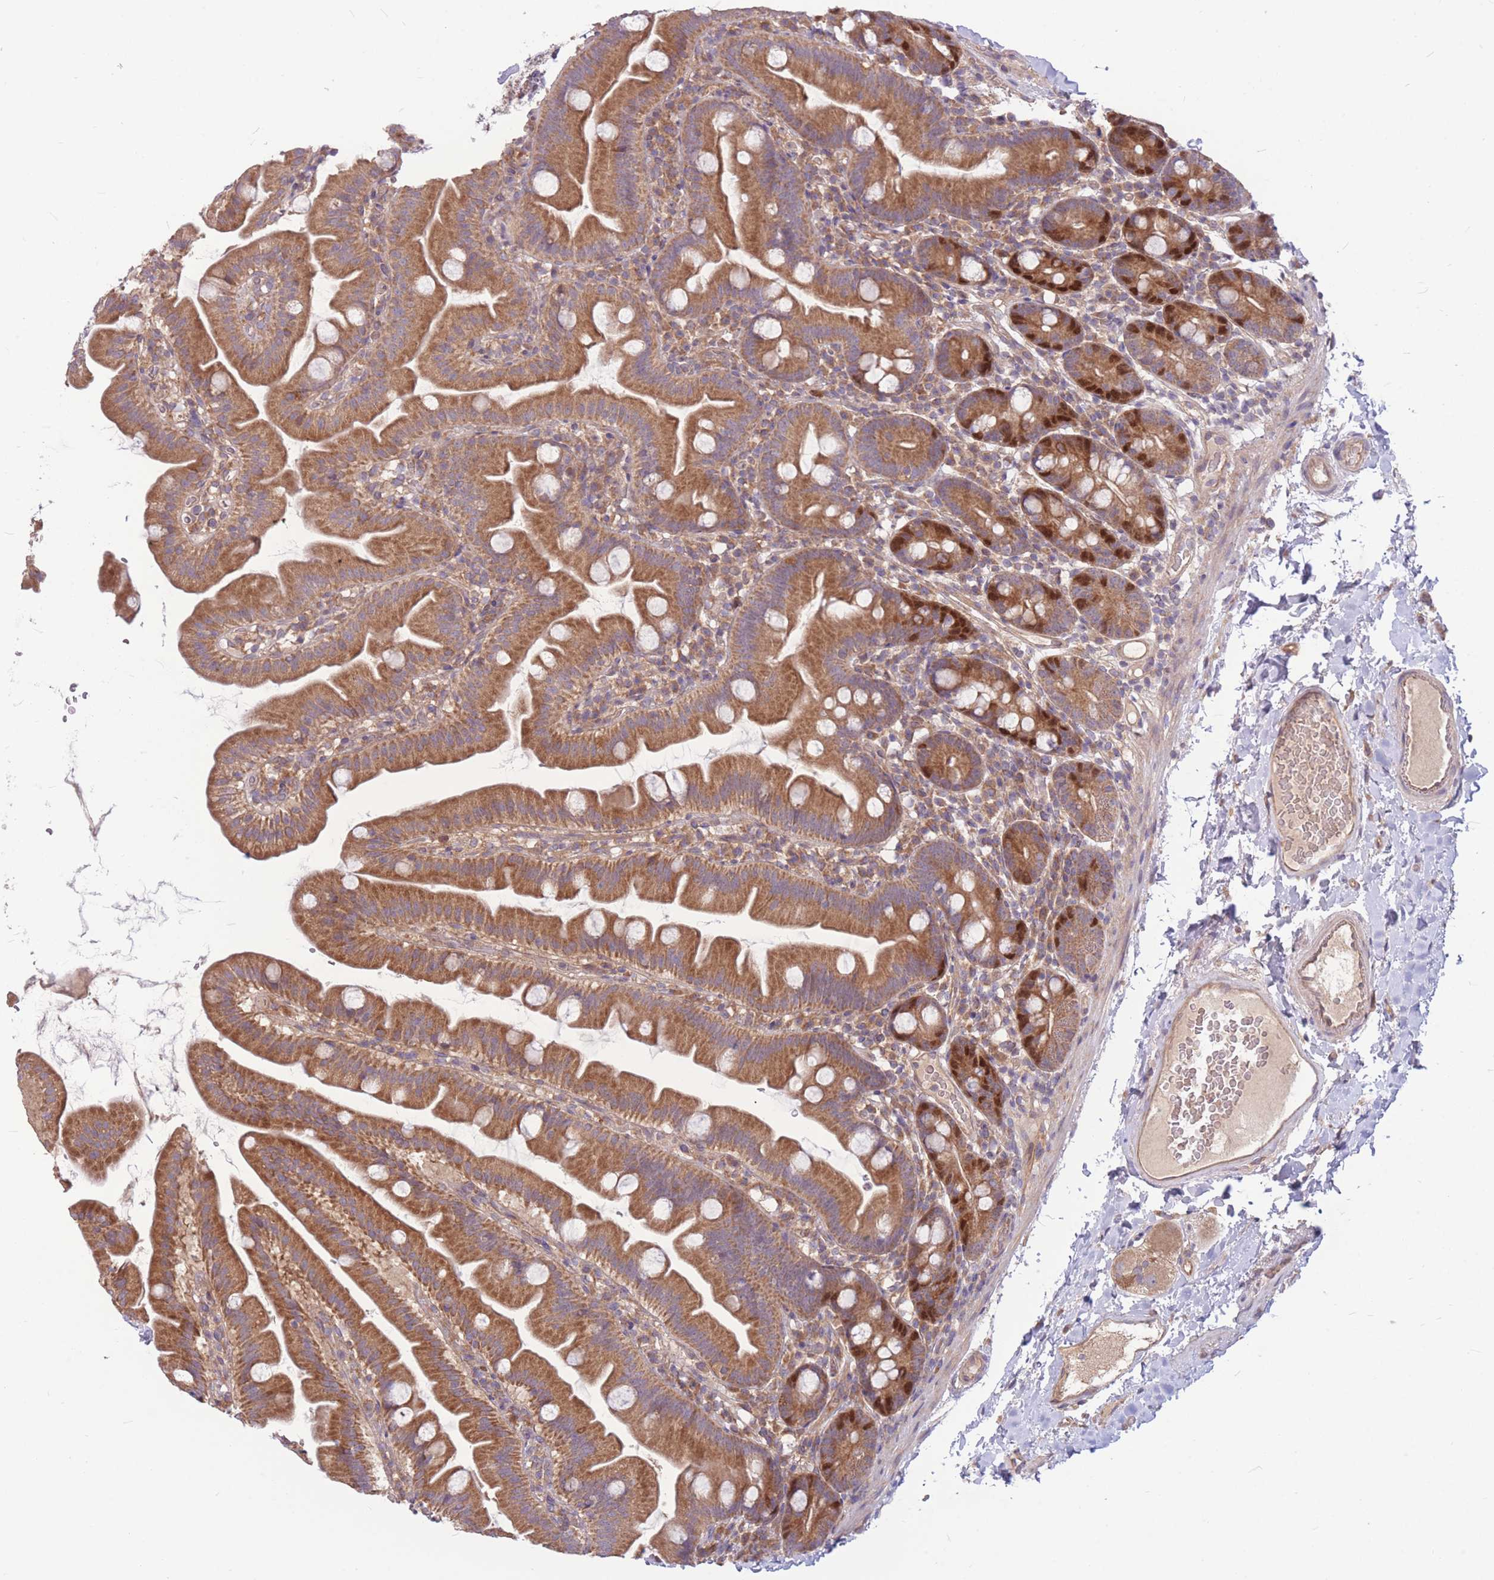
{"staining": {"intensity": "moderate", "quantity": ">75%", "location": "cytoplasmic/membranous,nuclear"}, "tissue": "small intestine", "cell_type": "Glandular cells", "image_type": "normal", "snomed": [{"axis": "morphology", "description": "Normal tissue, NOS"}, {"axis": "topography", "description": "Small intestine"}], "caption": "Moderate cytoplasmic/membranous,nuclear positivity is appreciated in approximately >75% of glandular cells in benign small intestine. The staining is performed using DAB brown chromogen to label protein expression. The nuclei are counter-stained blue using hematoxylin.", "gene": "GMNN", "patient": {"sex": "female", "age": 68}}